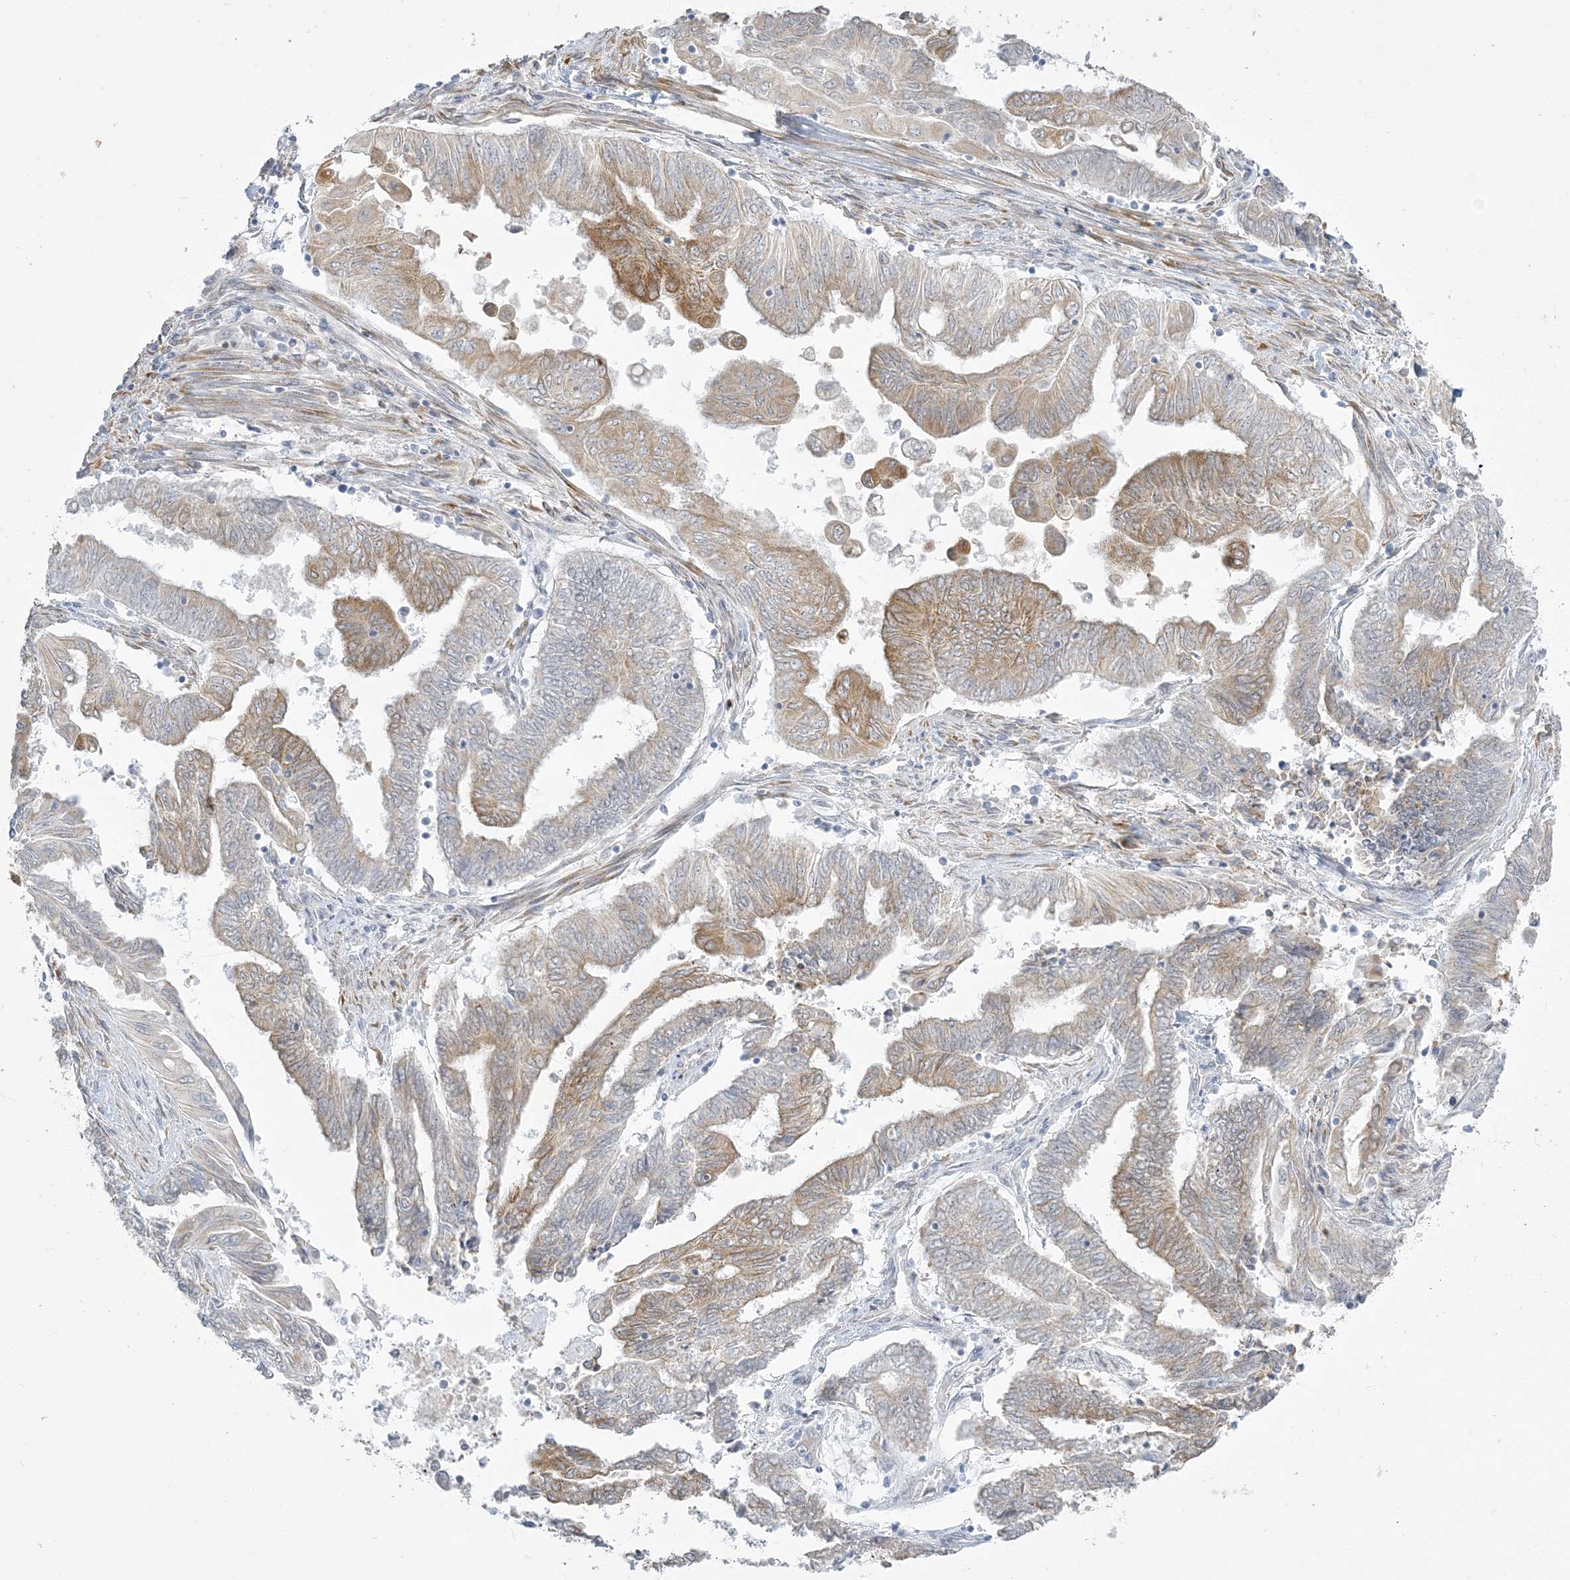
{"staining": {"intensity": "moderate", "quantity": "<25%", "location": "cytoplasmic/membranous"}, "tissue": "endometrial cancer", "cell_type": "Tumor cells", "image_type": "cancer", "snomed": [{"axis": "morphology", "description": "Adenocarcinoma, NOS"}, {"axis": "topography", "description": "Uterus"}, {"axis": "topography", "description": "Endometrium"}], "caption": "A micrograph of adenocarcinoma (endometrial) stained for a protein reveals moderate cytoplasmic/membranous brown staining in tumor cells.", "gene": "ZC3H6", "patient": {"sex": "female", "age": 70}}